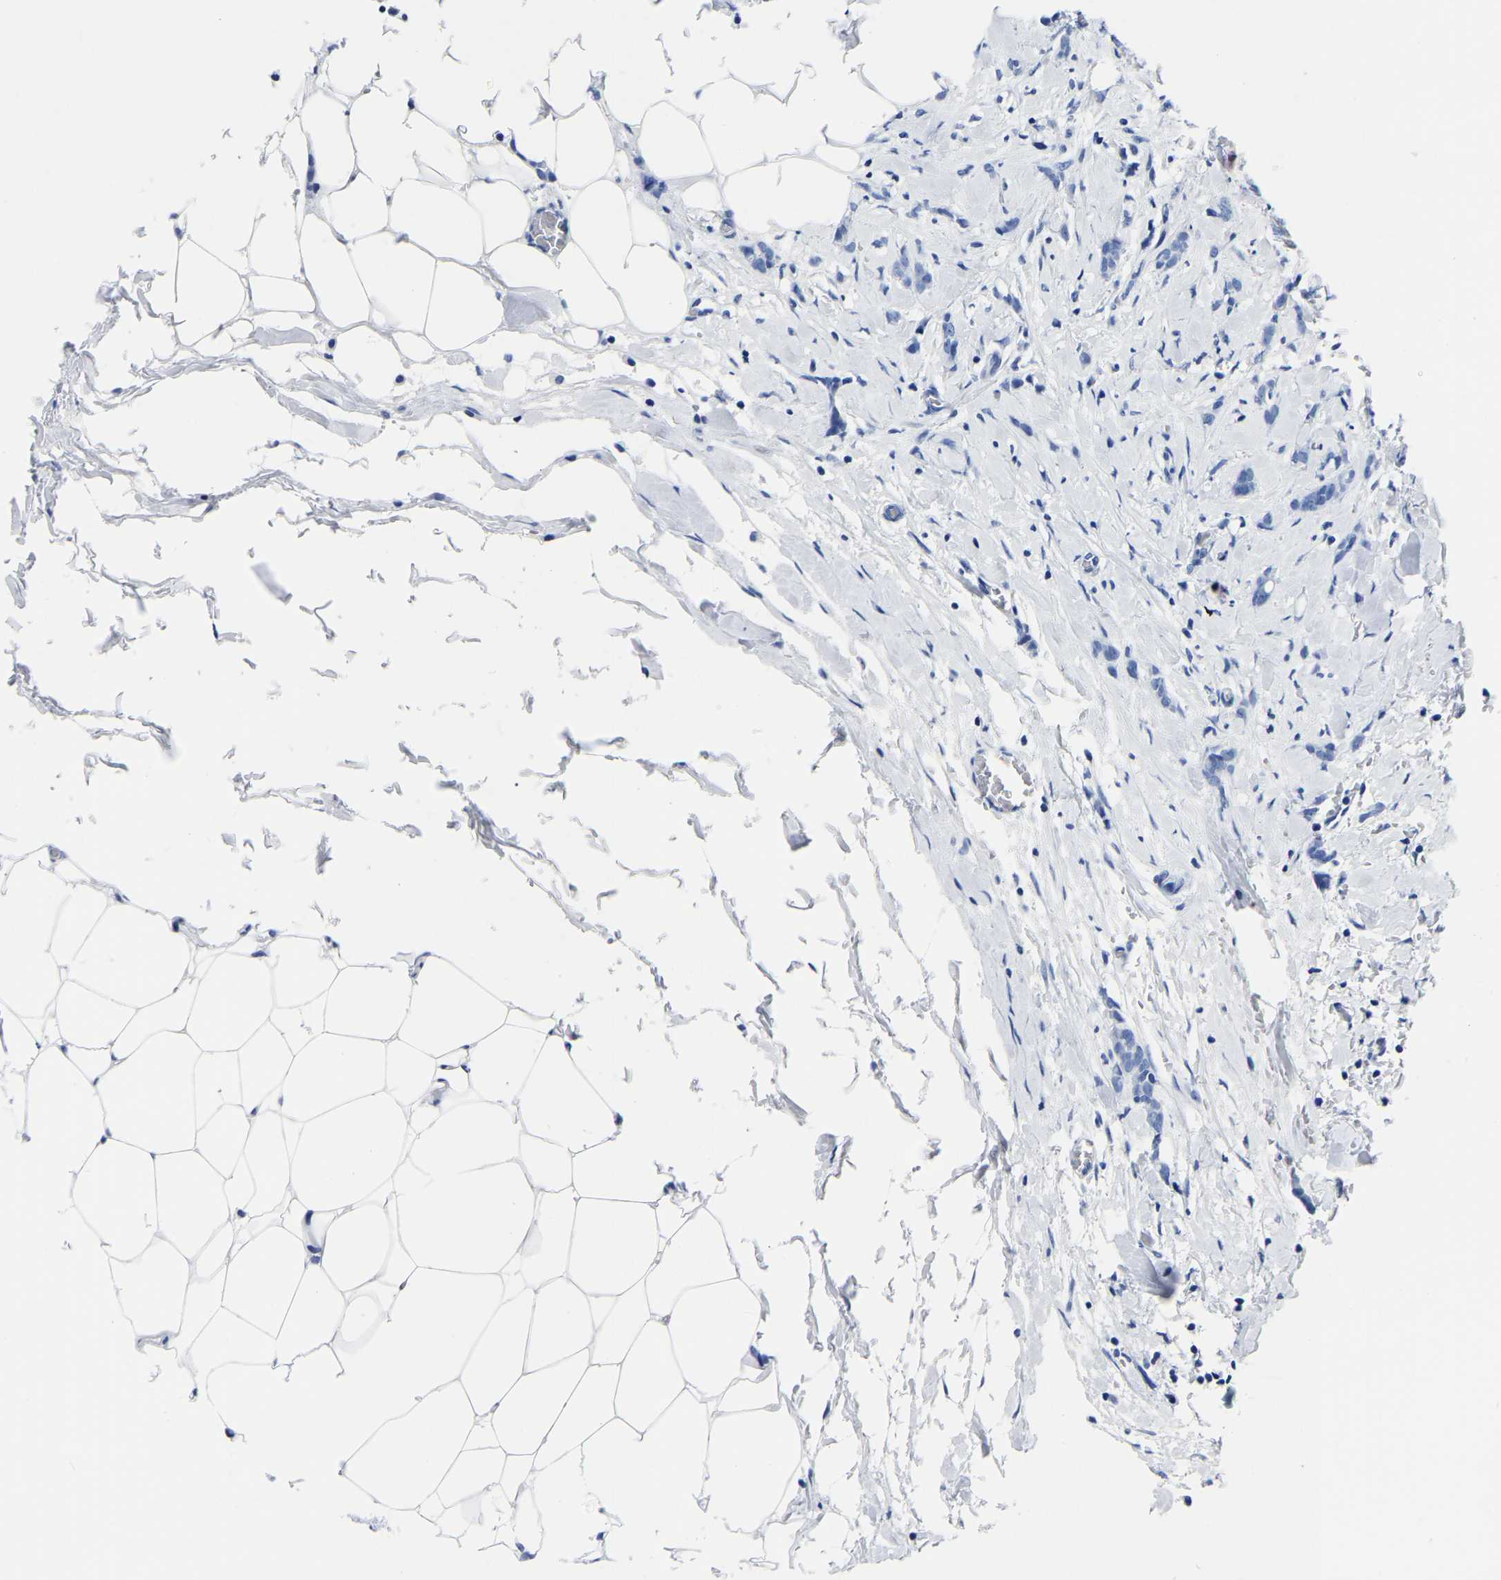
{"staining": {"intensity": "negative", "quantity": "none", "location": "none"}, "tissue": "breast cancer", "cell_type": "Tumor cells", "image_type": "cancer", "snomed": [{"axis": "morphology", "description": "Lobular carcinoma, in situ"}, {"axis": "morphology", "description": "Lobular carcinoma"}, {"axis": "topography", "description": "Breast"}], "caption": "Micrograph shows no significant protein positivity in tumor cells of breast cancer. (DAB immunohistochemistry (IHC), high magnification).", "gene": "IMPG2", "patient": {"sex": "female", "age": 41}}